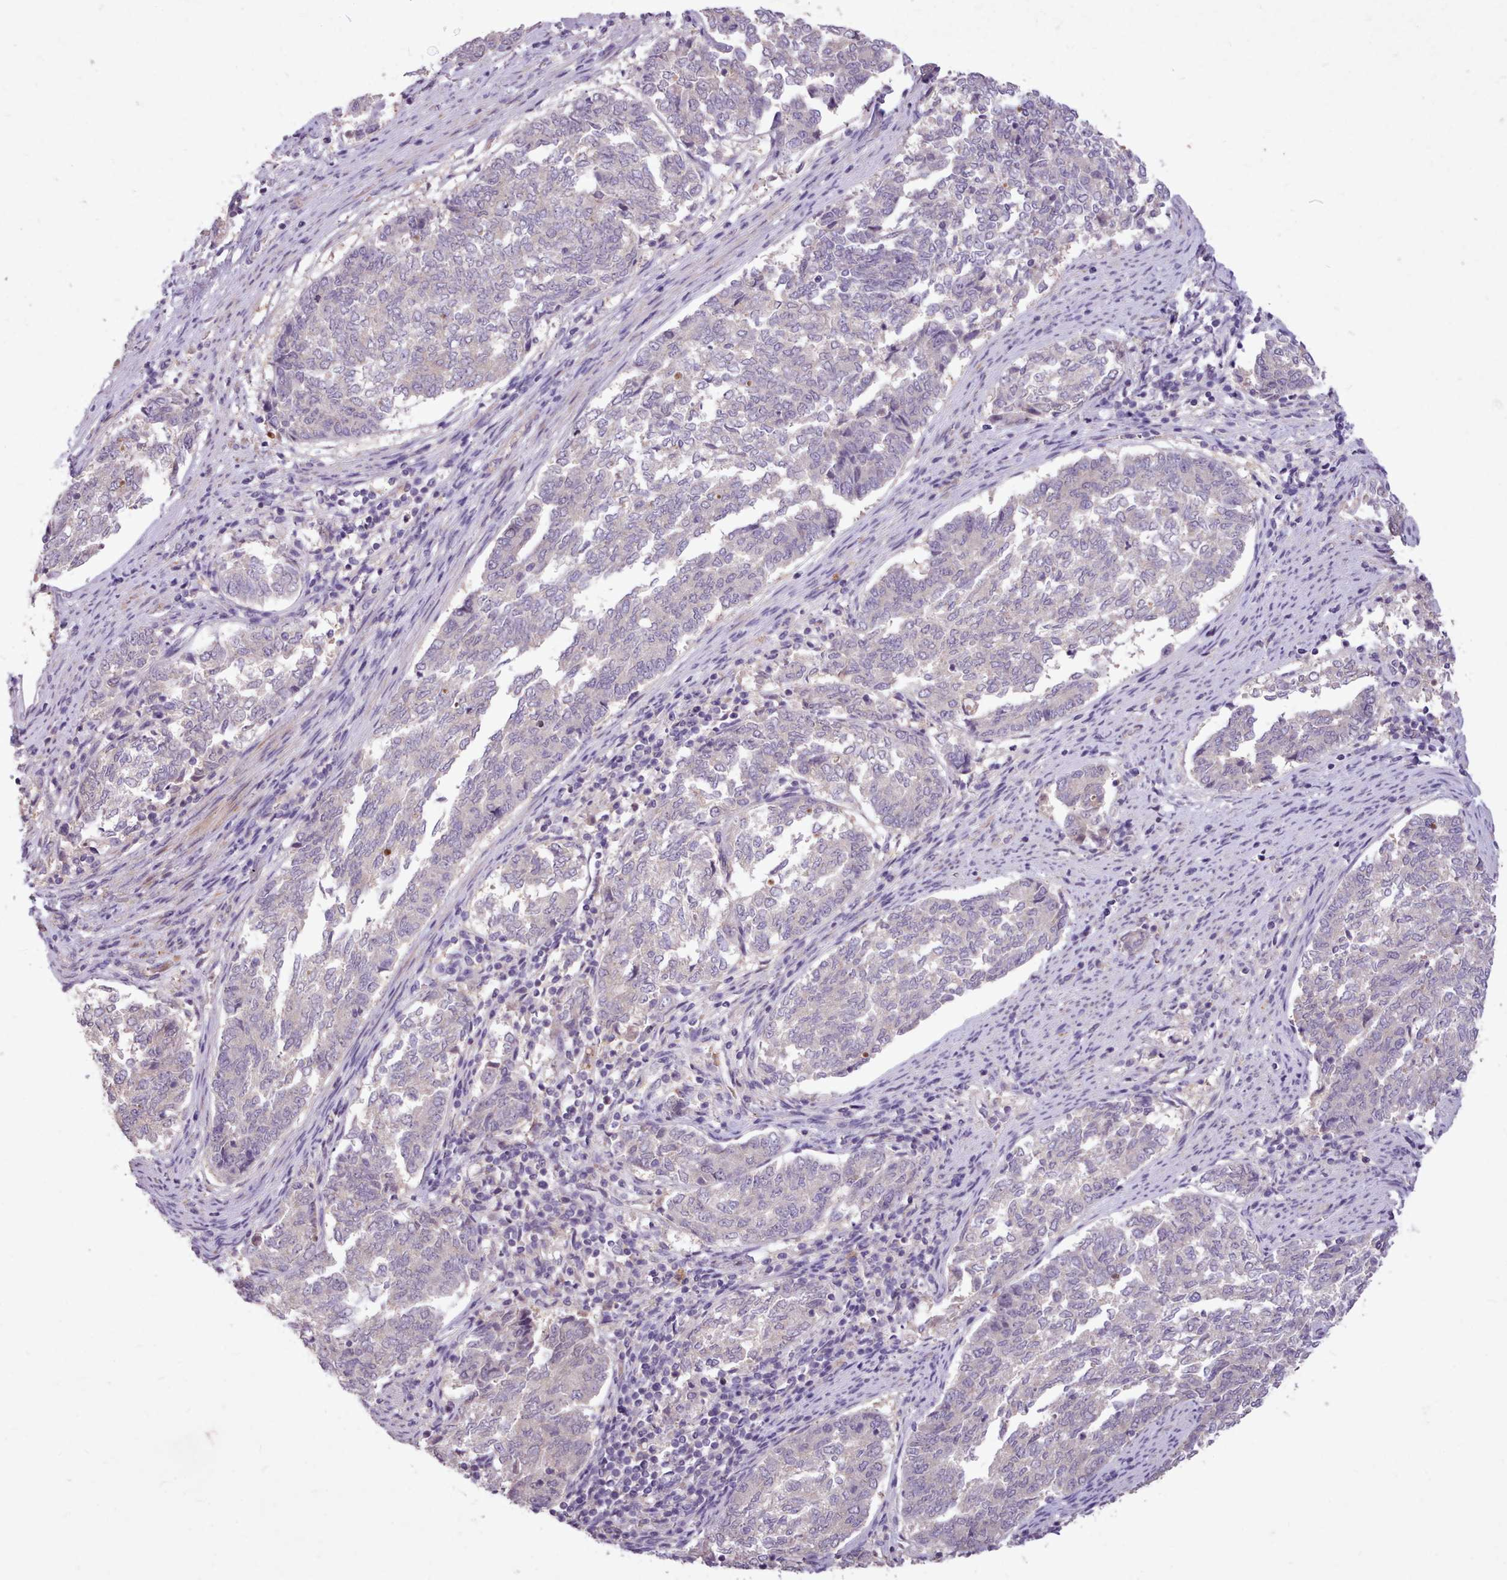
{"staining": {"intensity": "negative", "quantity": "none", "location": "none"}, "tissue": "endometrial cancer", "cell_type": "Tumor cells", "image_type": "cancer", "snomed": [{"axis": "morphology", "description": "Adenocarcinoma, NOS"}, {"axis": "topography", "description": "Endometrium"}], "caption": "Immunohistochemical staining of human endometrial adenocarcinoma demonstrates no significant expression in tumor cells. Nuclei are stained in blue.", "gene": "ZNF607", "patient": {"sex": "female", "age": 80}}